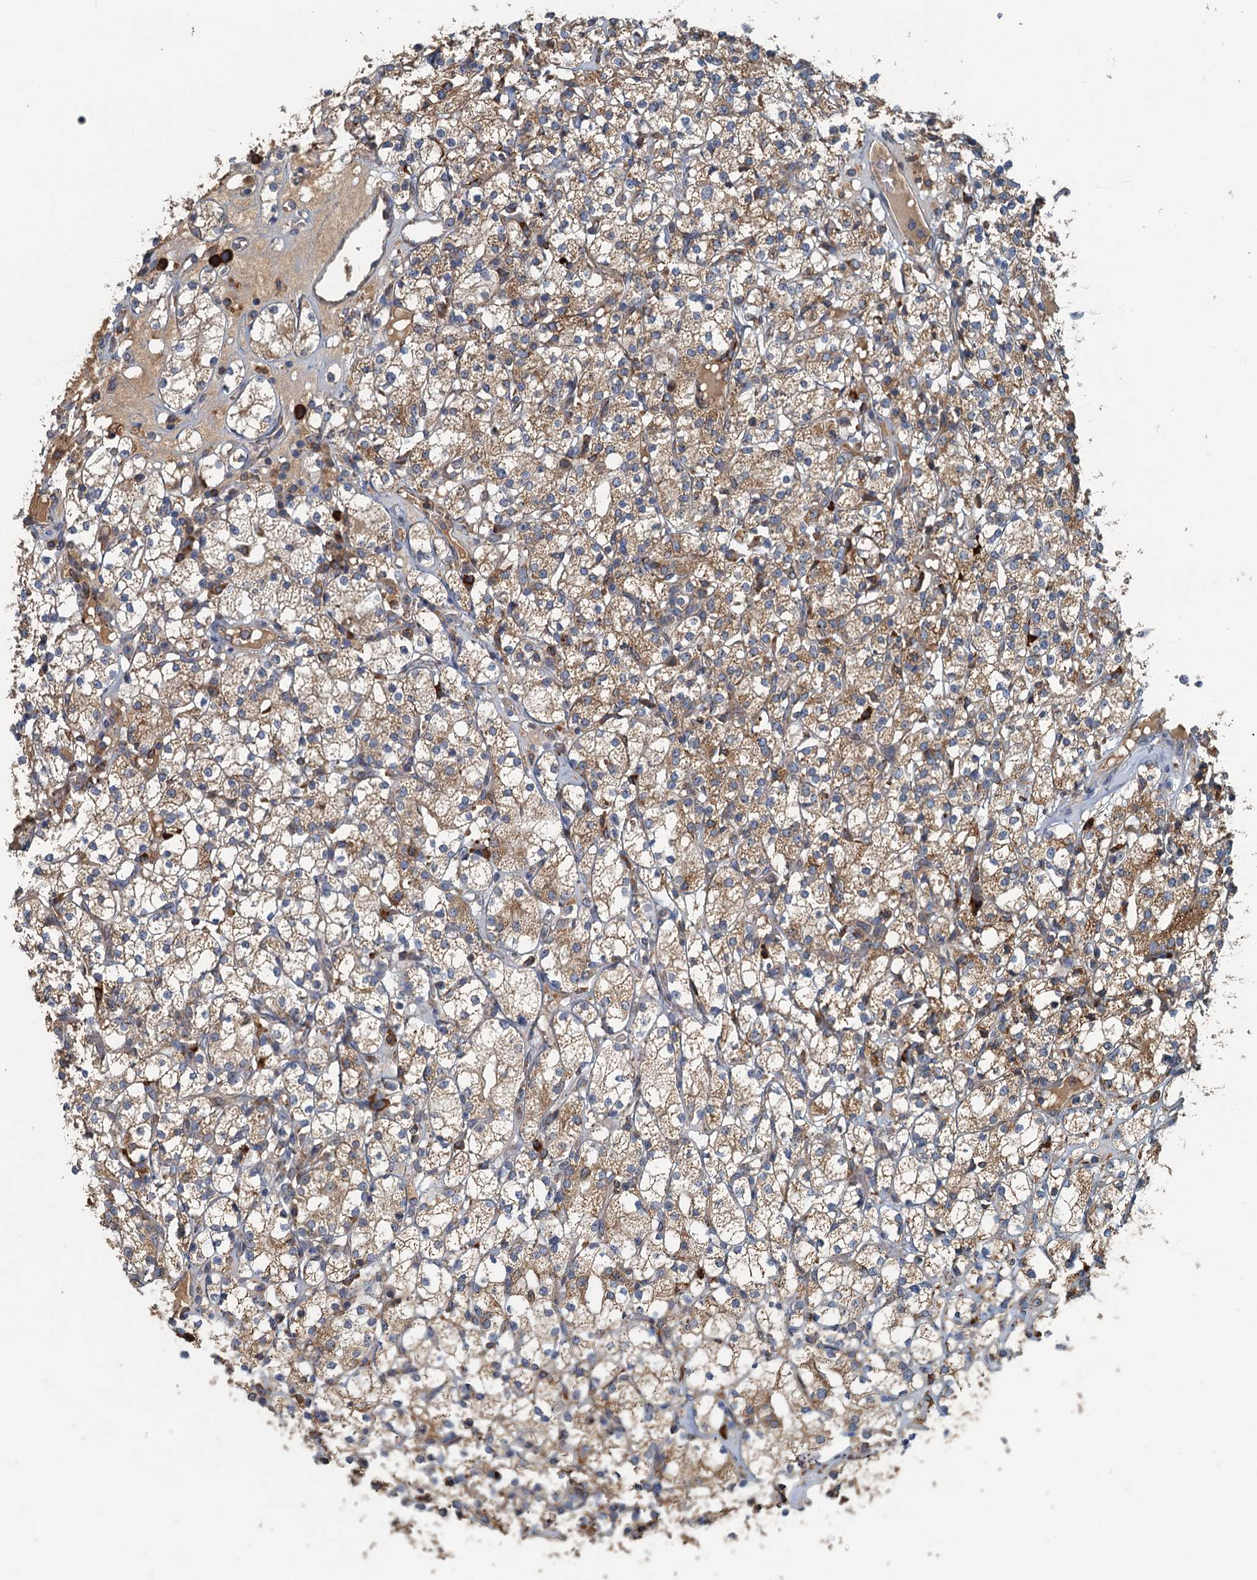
{"staining": {"intensity": "moderate", "quantity": ">75%", "location": "cytoplasmic/membranous"}, "tissue": "renal cancer", "cell_type": "Tumor cells", "image_type": "cancer", "snomed": [{"axis": "morphology", "description": "Adenocarcinoma, NOS"}, {"axis": "topography", "description": "Kidney"}], "caption": "Immunohistochemistry (IHC) (DAB) staining of renal cancer exhibits moderate cytoplasmic/membranous protein expression in approximately >75% of tumor cells. (DAB (3,3'-diaminobenzidine) = brown stain, brightfield microscopy at high magnification).", "gene": "SPDYC", "patient": {"sex": "male", "age": 77}}